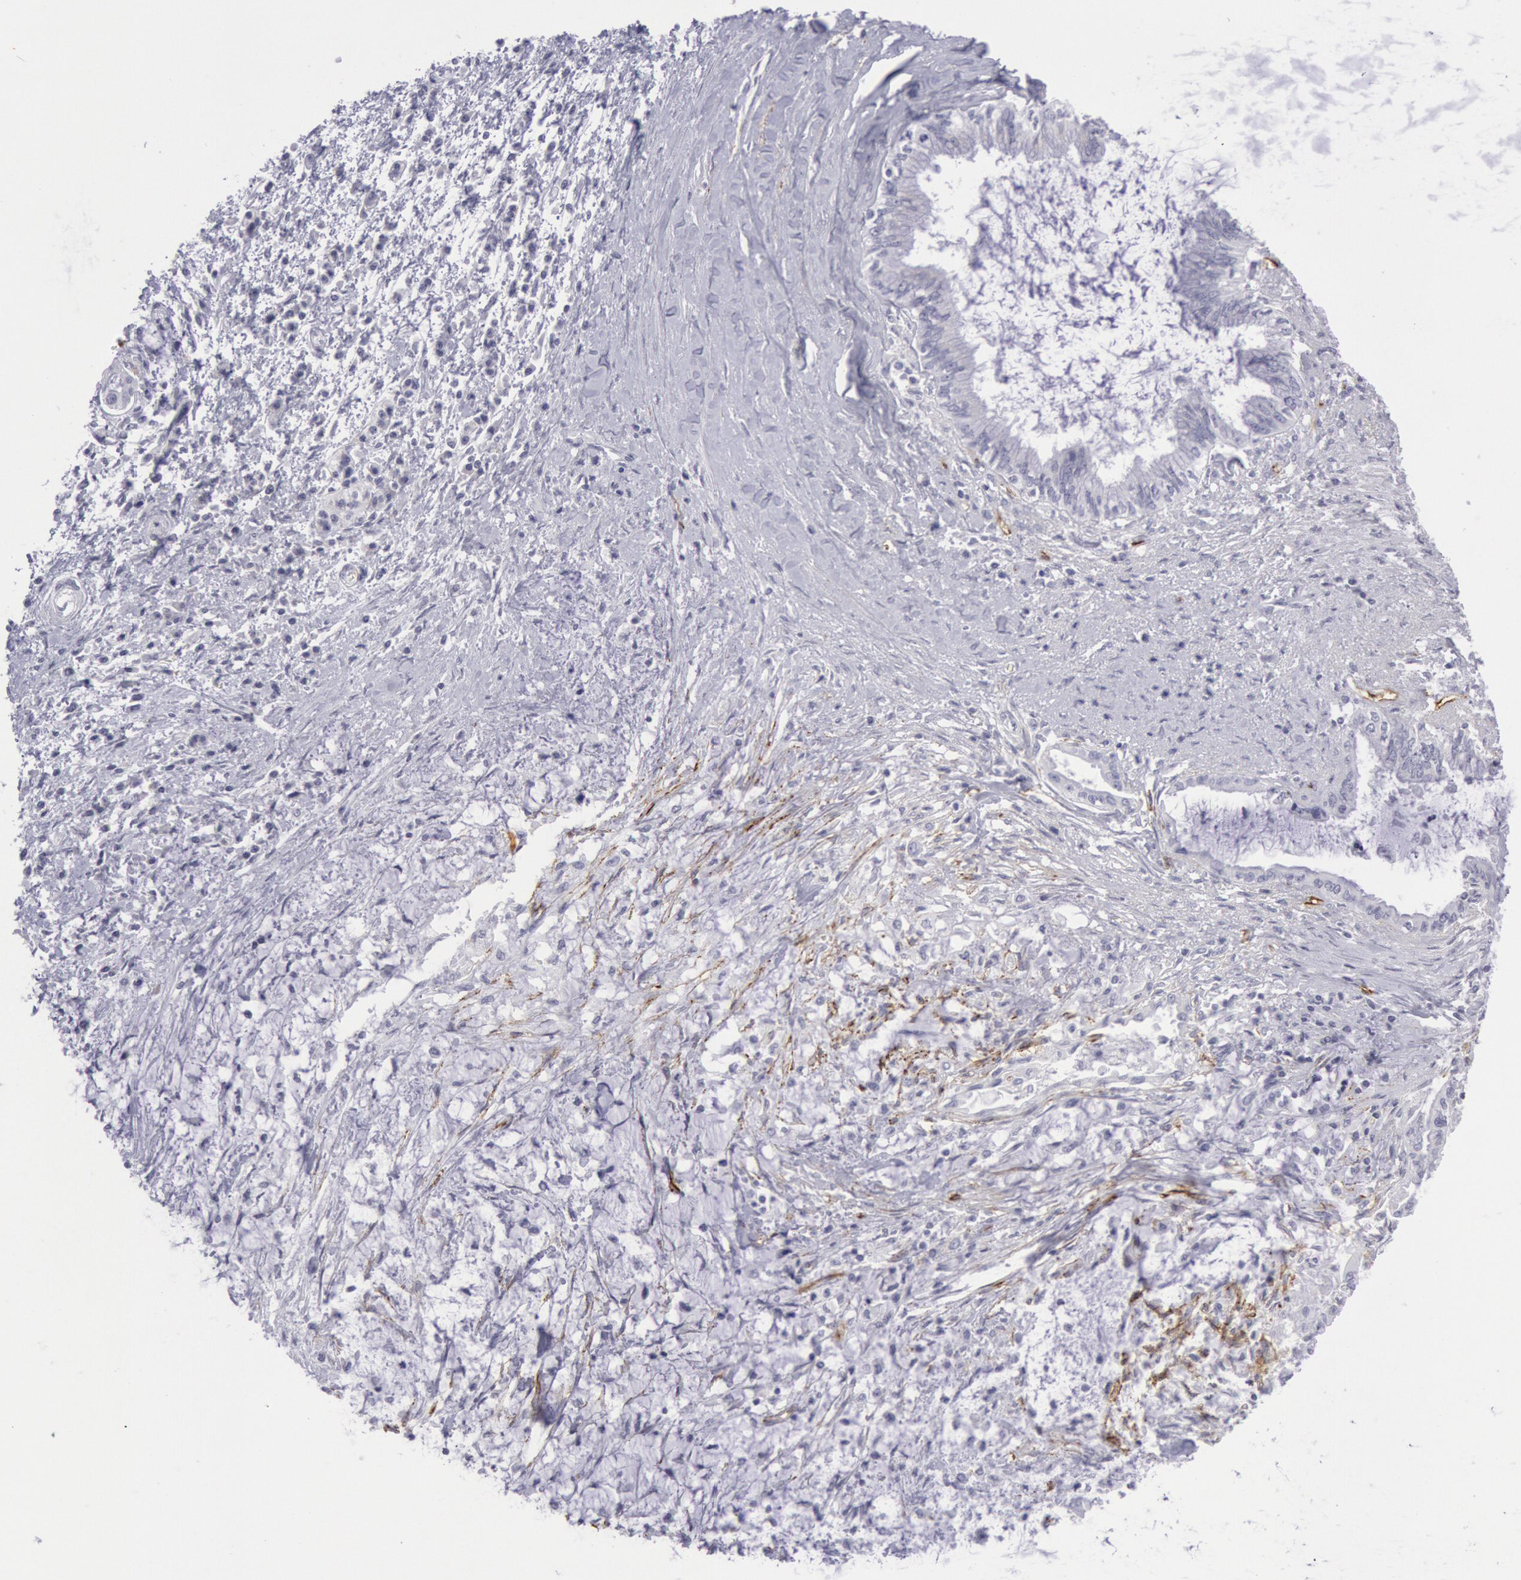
{"staining": {"intensity": "negative", "quantity": "none", "location": "none"}, "tissue": "pancreatic cancer", "cell_type": "Tumor cells", "image_type": "cancer", "snomed": [{"axis": "morphology", "description": "Adenocarcinoma, NOS"}, {"axis": "topography", "description": "Pancreas"}], "caption": "An immunohistochemistry image of pancreatic cancer (adenocarcinoma) is shown. There is no staining in tumor cells of pancreatic cancer (adenocarcinoma).", "gene": "CDH13", "patient": {"sex": "female", "age": 64}}